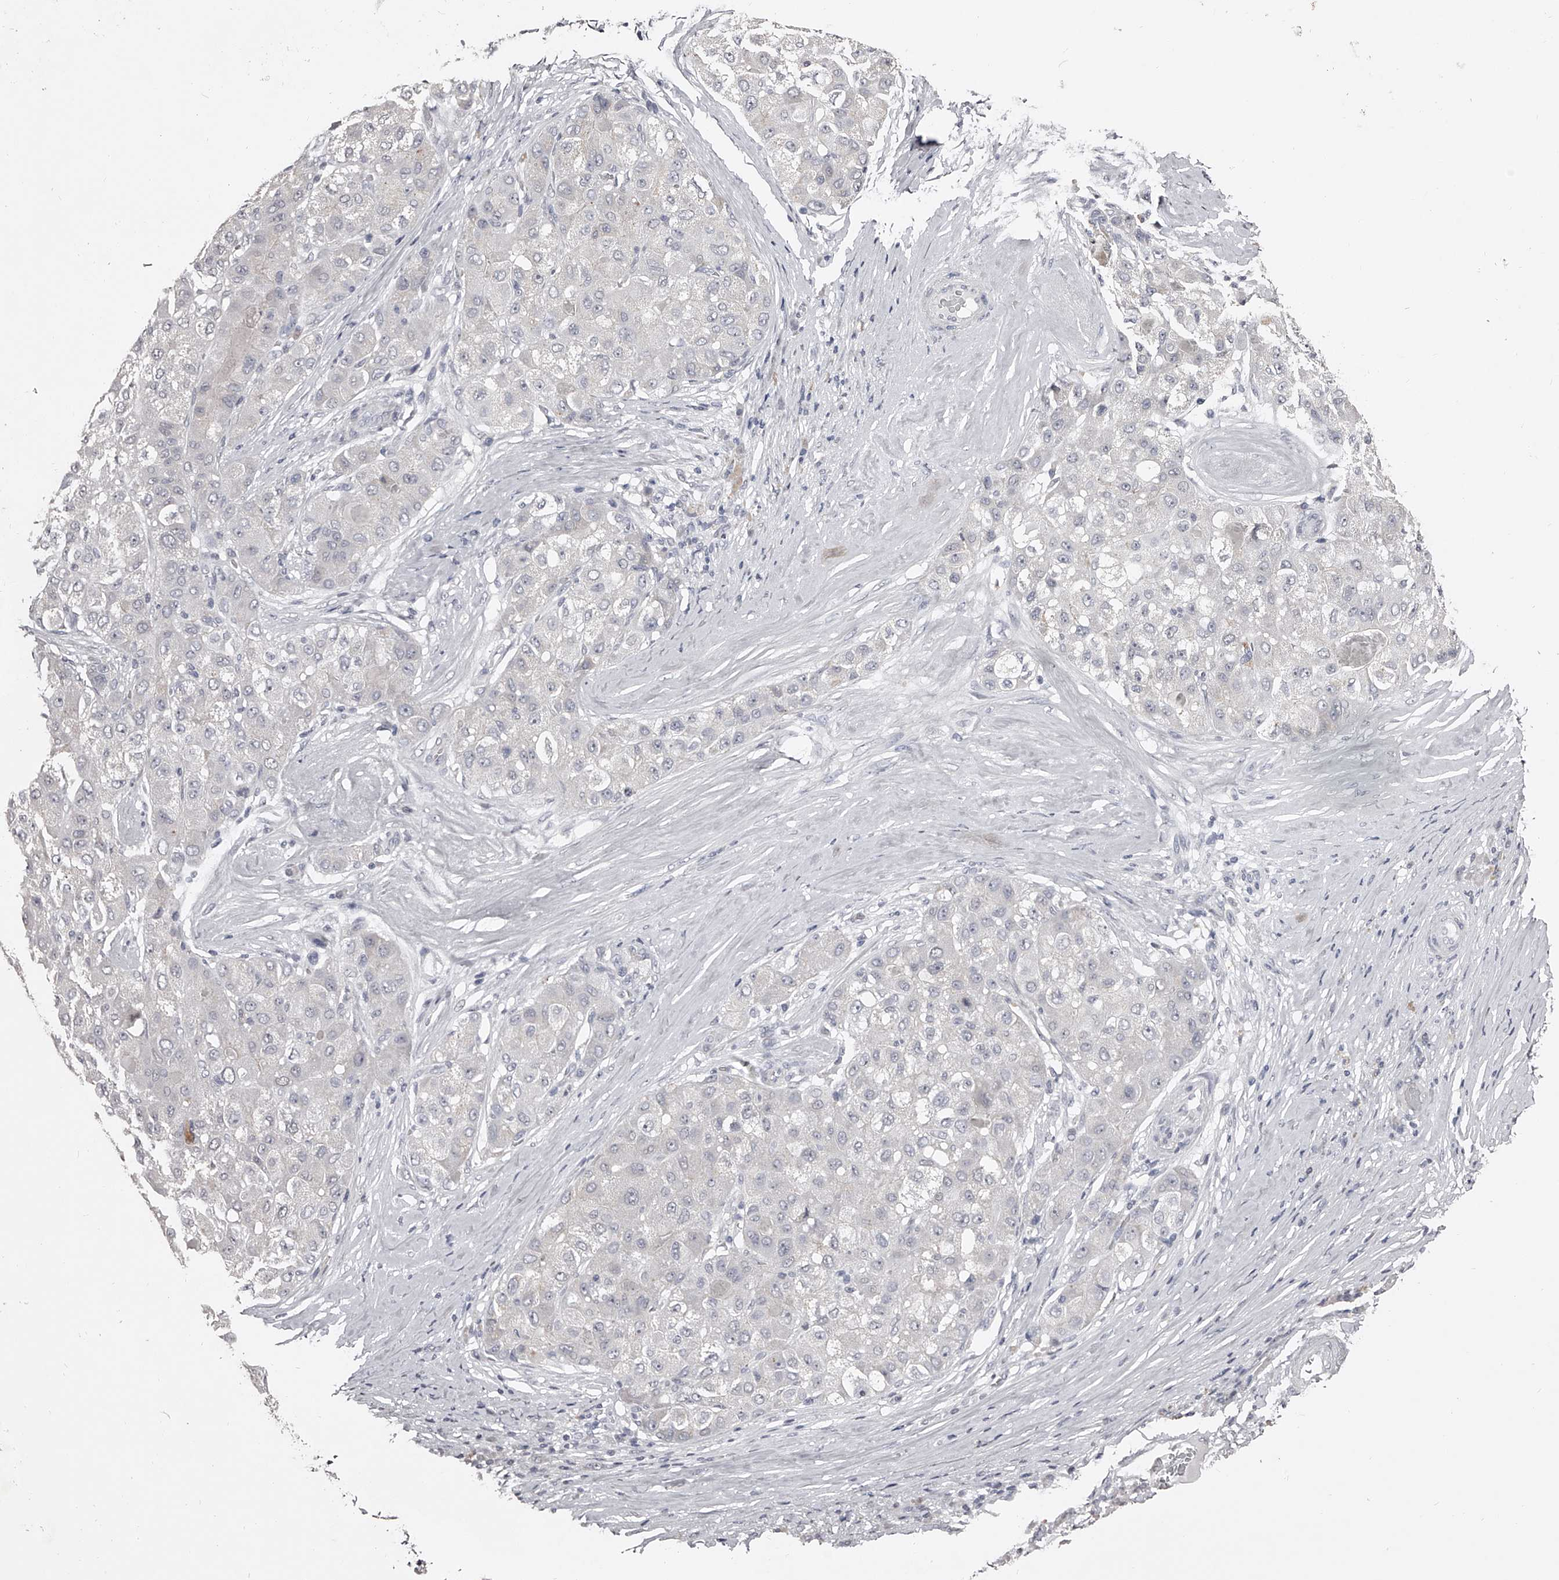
{"staining": {"intensity": "negative", "quantity": "none", "location": "none"}, "tissue": "liver cancer", "cell_type": "Tumor cells", "image_type": "cancer", "snomed": [{"axis": "morphology", "description": "Carcinoma, Hepatocellular, NOS"}, {"axis": "topography", "description": "Liver"}], "caption": "Immunohistochemistry histopathology image of hepatocellular carcinoma (liver) stained for a protein (brown), which displays no staining in tumor cells.", "gene": "NT5DC1", "patient": {"sex": "male", "age": 80}}